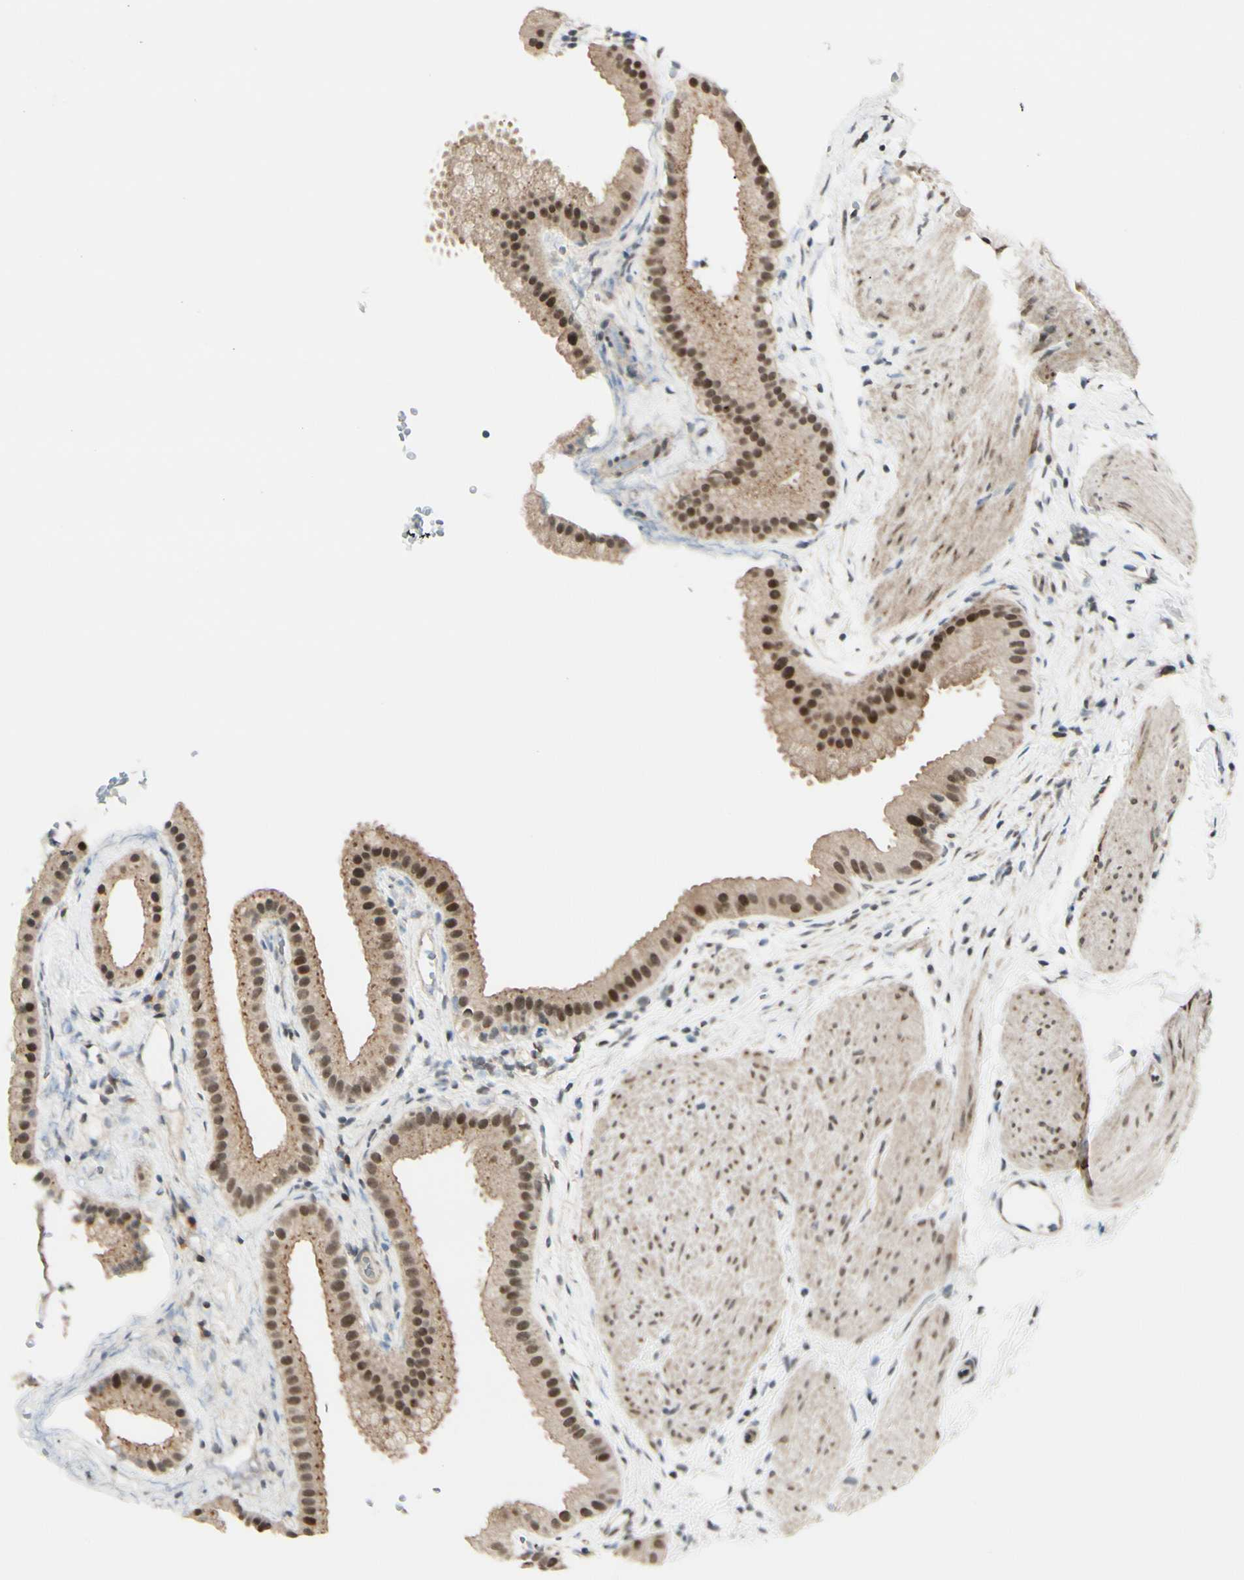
{"staining": {"intensity": "moderate", "quantity": ">75%", "location": "cytoplasmic/membranous,nuclear"}, "tissue": "gallbladder", "cell_type": "Glandular cells", "image_type": "normal", "snomed": [{"axis": "morphology", "description": "Normal tissue, NOS"}, {"axis": "topography", "description": "Gallbladder"}], "caption": "IHC photomicrograph of benign gallbladder: human gallbladder stained using immunohistochemistry exhibits medium levels of moderate protein expression localized specifically in the cytoplasmic/membranous,nuclear of glandular cells, appearing as a cytoplasmic/membranous,nuclear brown color.", "gene": "BRMS1", "patient": {"sex": "female", "age": 64}}